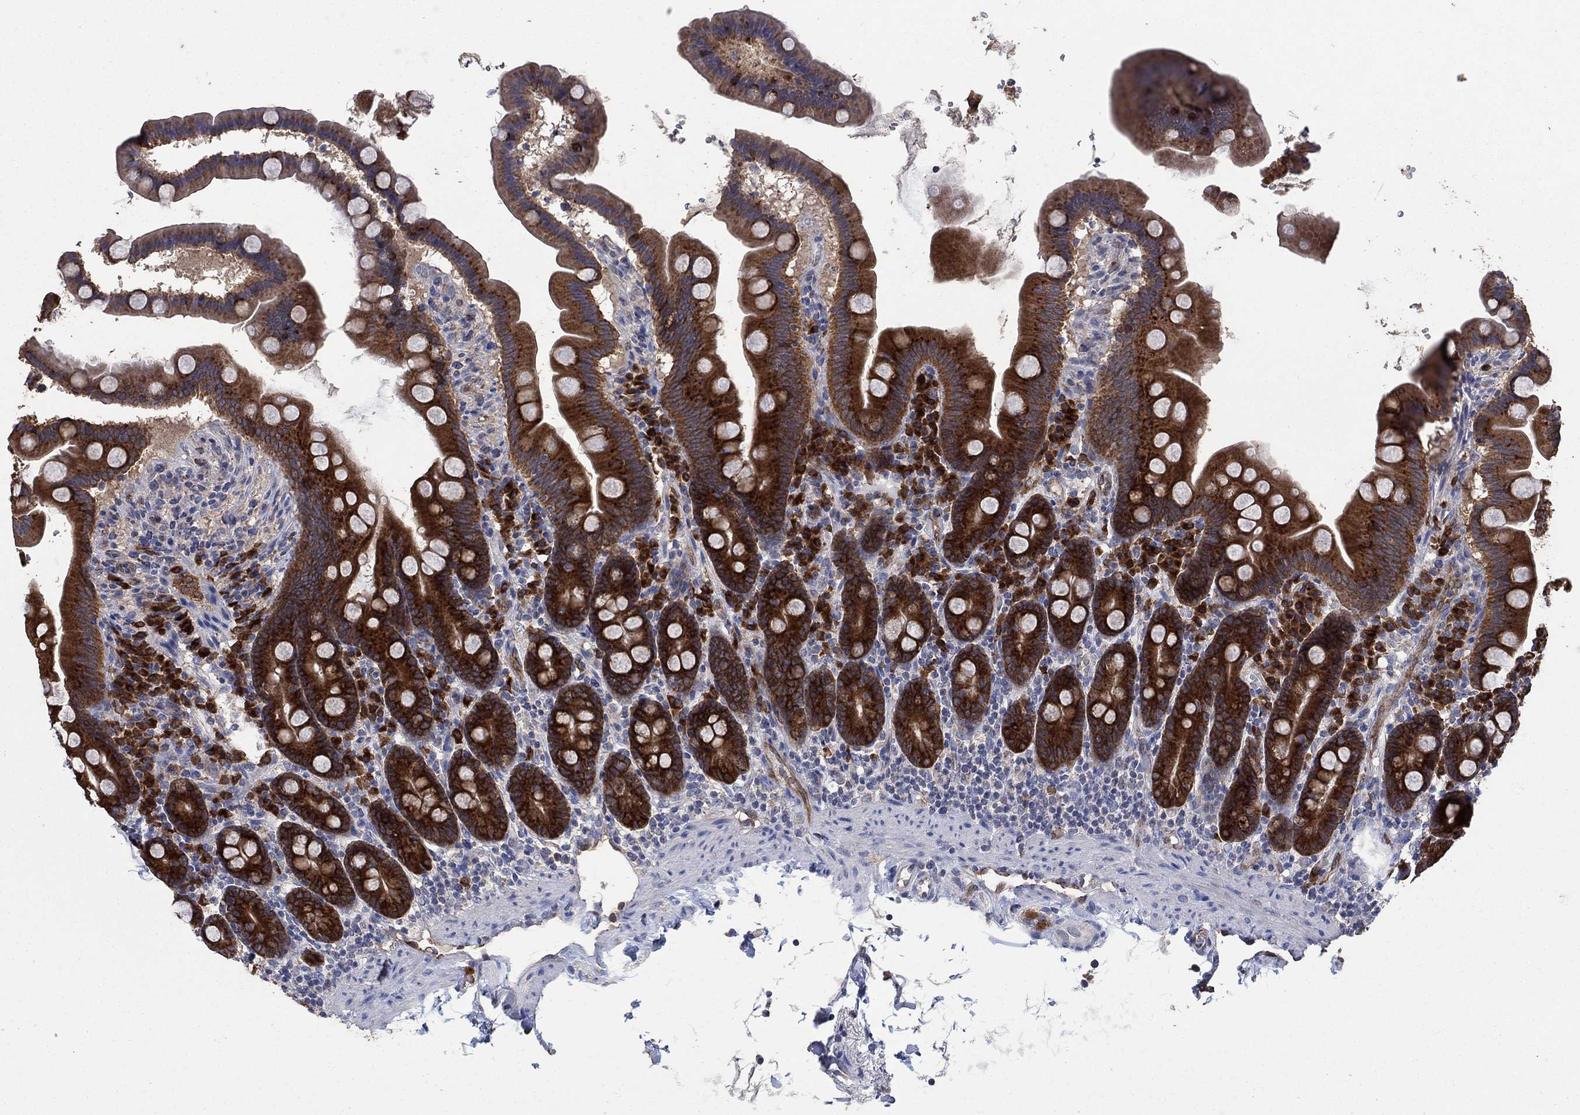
{"staining": {"intensity": "strong", "quantity": ">75%", "location": "cytoplasmic/membranous"}, "tissue": "duodenum", "cell_type": "Glandular cells", "image_type": "normal", "snomed": [{"axis": "morphology", "description": "Normal tissue, NOS"}, {"axis": "topography", "description": "Duodenum"}], "caption": "IHC staining of benign duodenum, which demonstrates high levels of strong cytoplasmic/membranous positivity in approximately >75% of glandular cells indicating strong cytoplasmic/membranous protein positivity. The staining was performed using DAB (brown) for protein detection and nuclei were counterstained in hematoxylin (blue).", "gene": "HID1", "patient": {"sex": "male", "age": 59}}